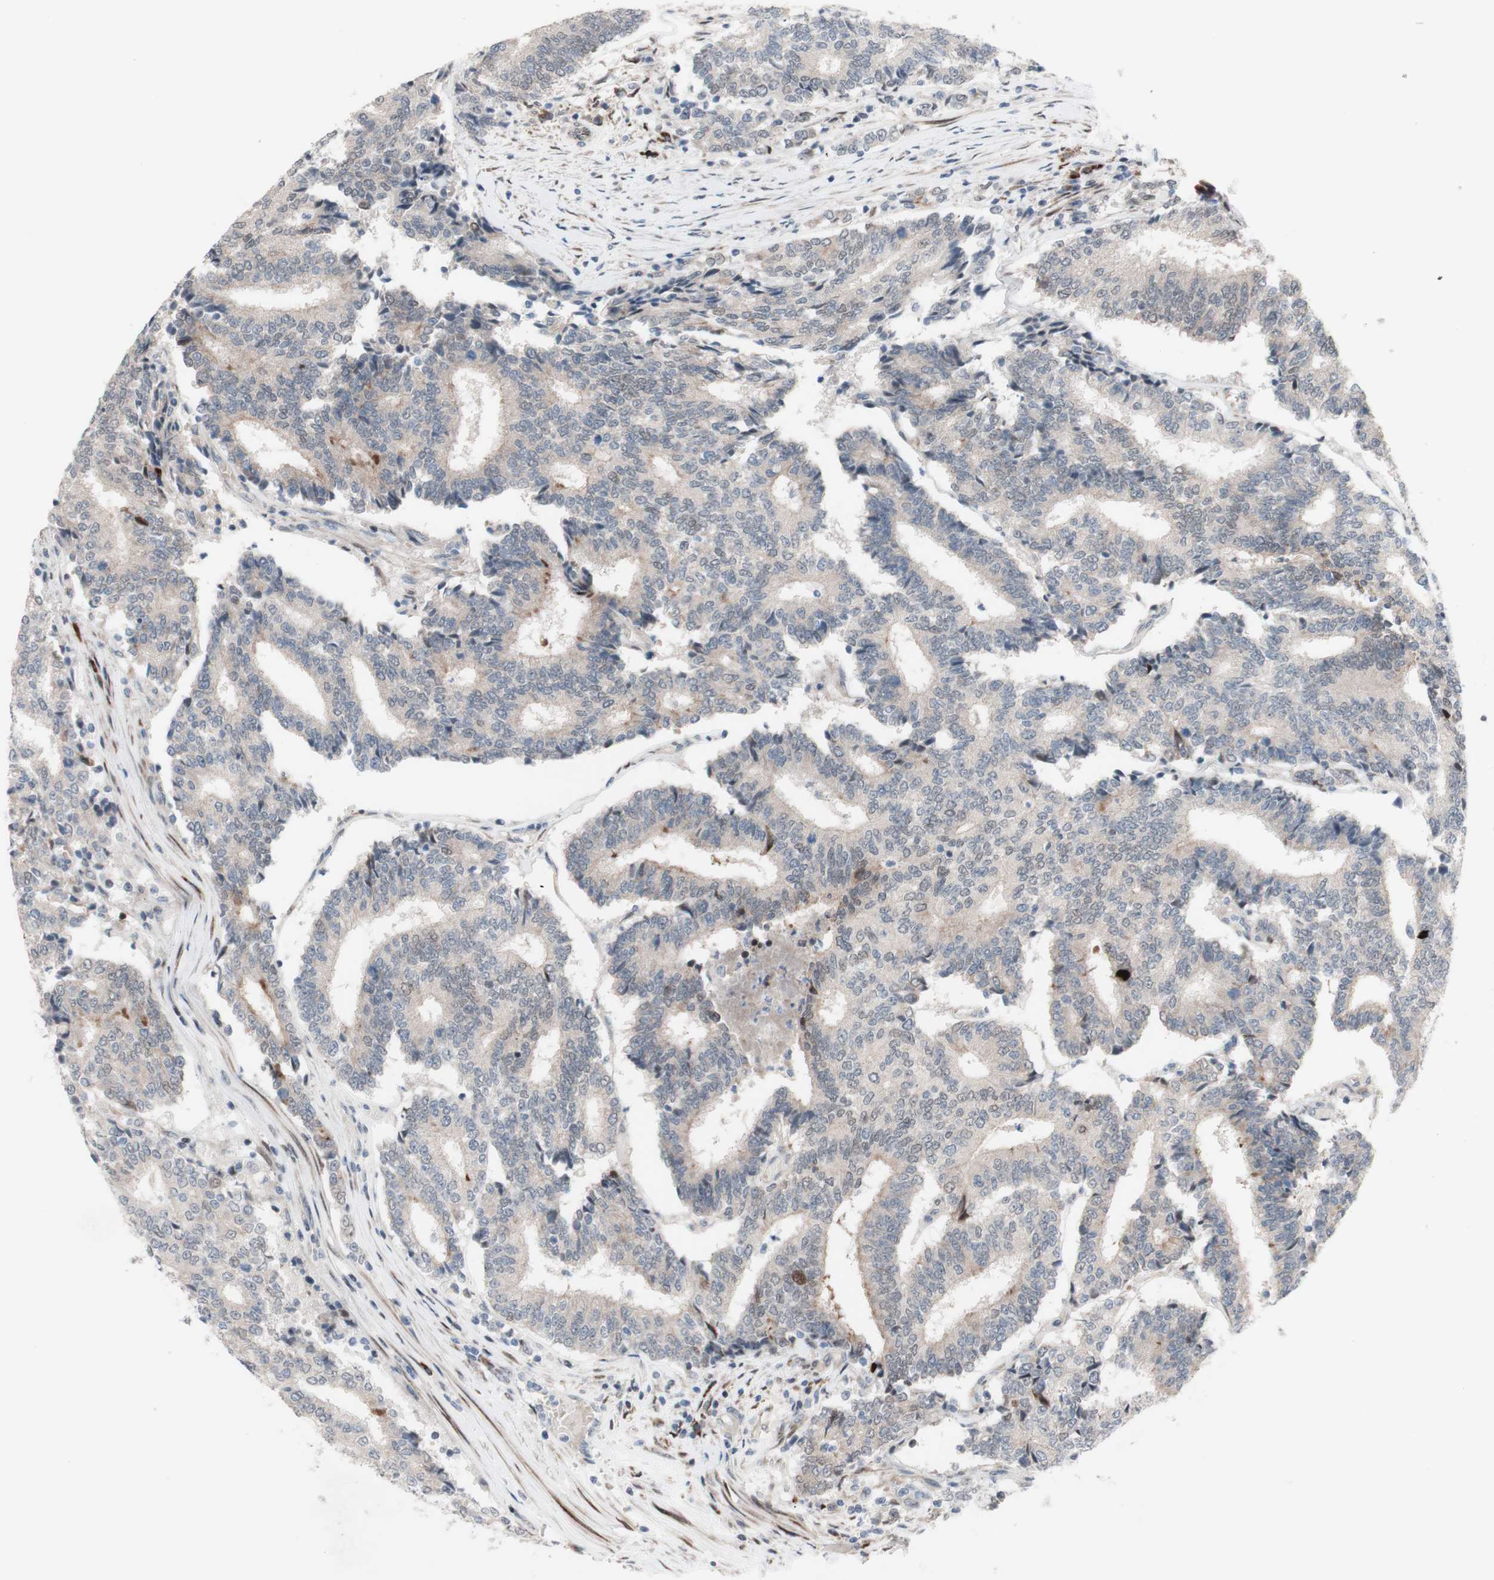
{"staining": {"intensity": "negative", "quantity": "none", "location": "none"}, "tissue": "prostate cancer", "cell_type": "Tumor cells", "image_type": "cancer", "snomed": [{"axis": "morphology", "description": "Normal tissue, NOS"}, {"axis": "morphology", "description": "Adenocarcinoma, High grade"}, {"axis": "topography", "description": "Prostate"}, {"axis": "topography", "description": "Seminal veicle"}], "caption": "Immunohistochemistry (IHC) micrograph of neoplastic tissue: prostate high-grade adenocarcinoma stained with DAB exhibits no significant protein expression in tumor cells.", "gene": "PHTF2", "patient": {"sex": "male", "age": 55}}